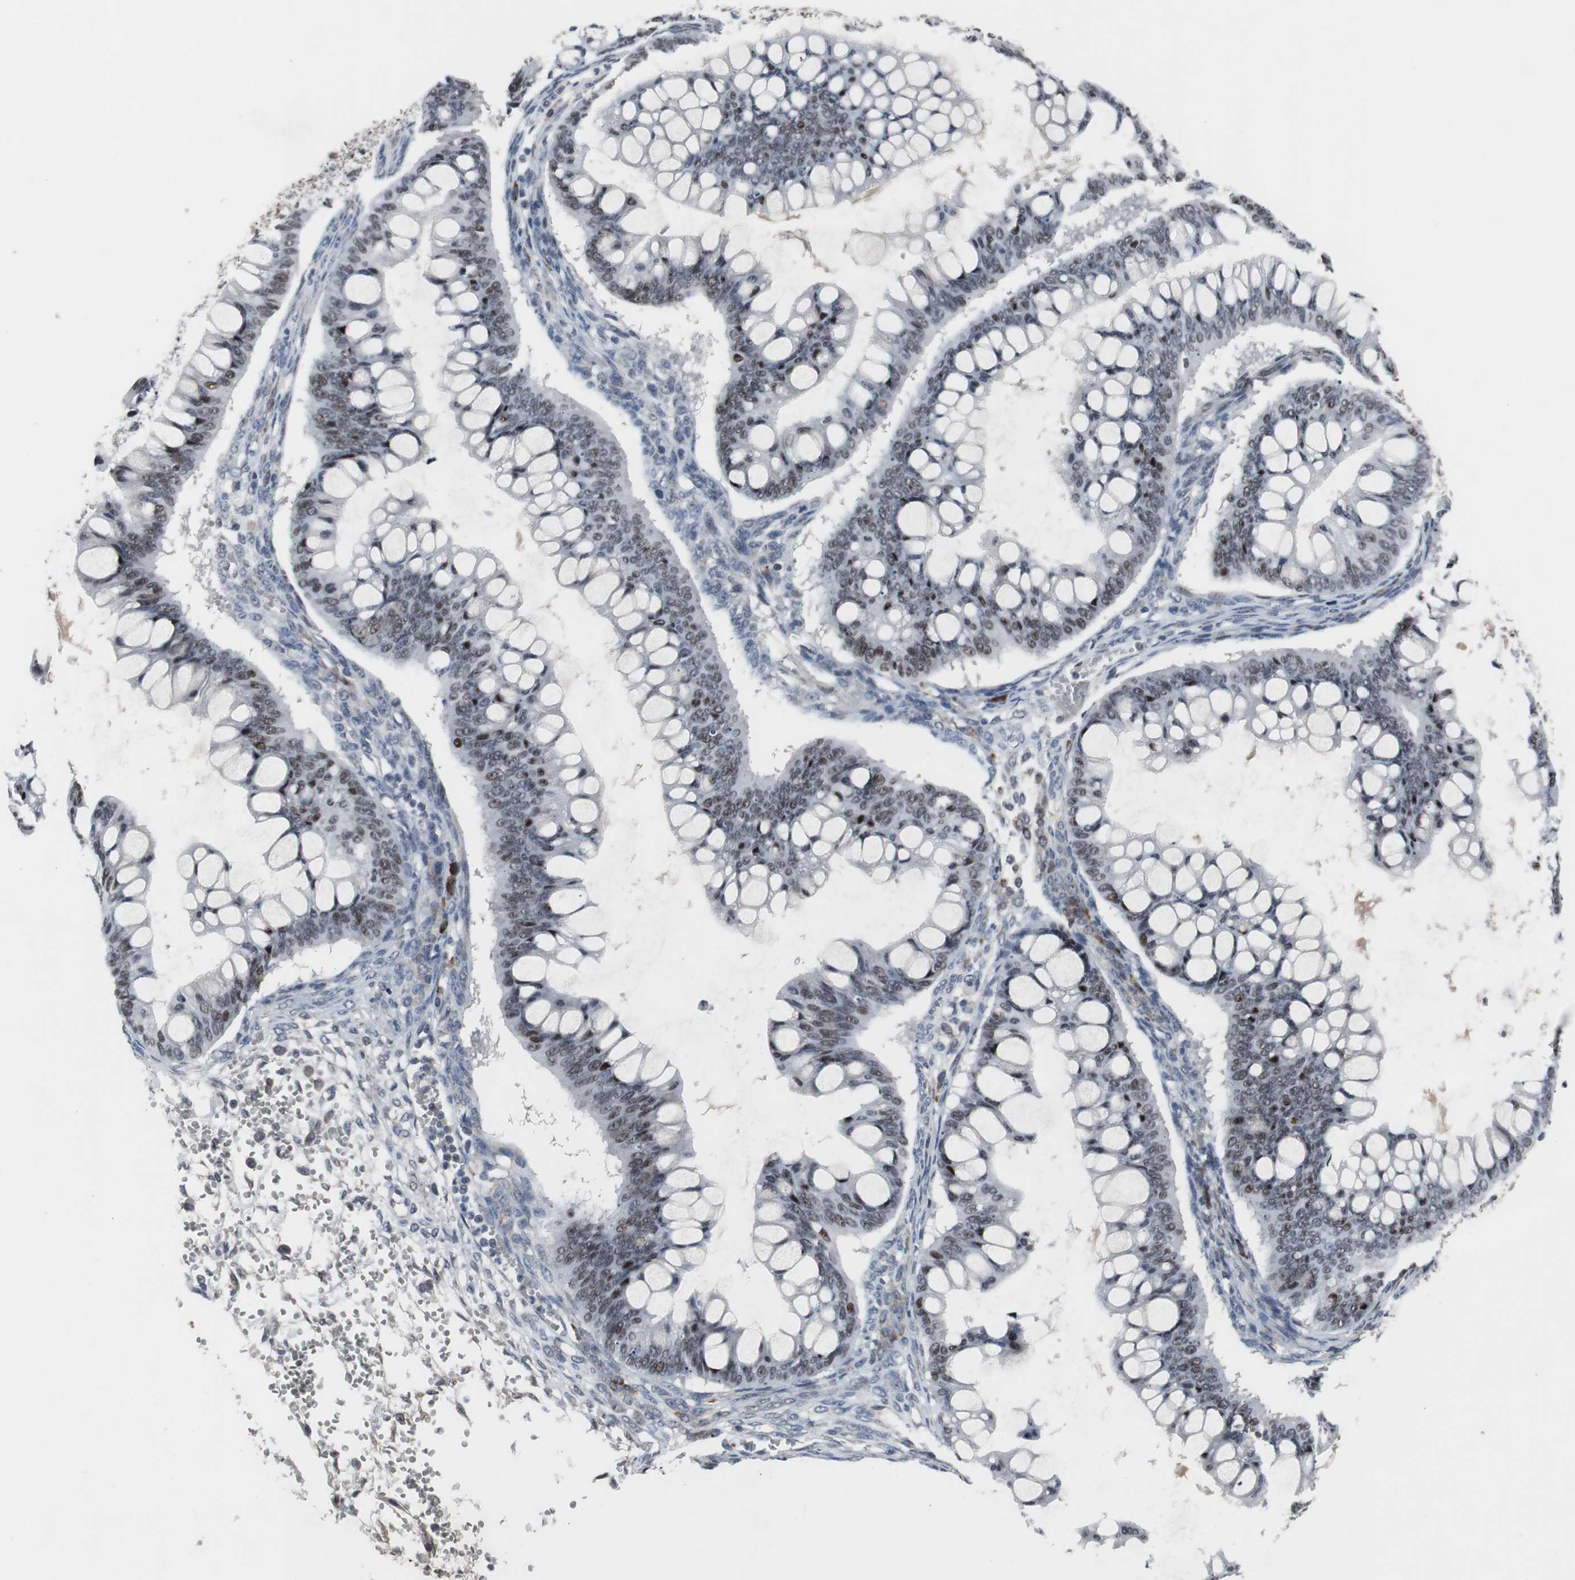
{"staining": {"intensity": "moderate", "quantity": "25%-75%", "location": "nuclear"}, "tissue": "ovarian cancer", "cell_type": "Tumor cells", "image_type": "cancer", "snomed": [{"axis": "morphology", "description": "Cystadenocarcinoma, mucinous, NOS"}, {"axis": "topography", "description": "Ovary"}], "caption": "Immunohistochemistry of human ovarian mucinous cystadenocarcinoma reveals medium levels of moderate nuclear staining in approximately 25%-75% of tumor cells.", "gene": "FOXP4", "patient": {"sex": "female", "age": 73}}